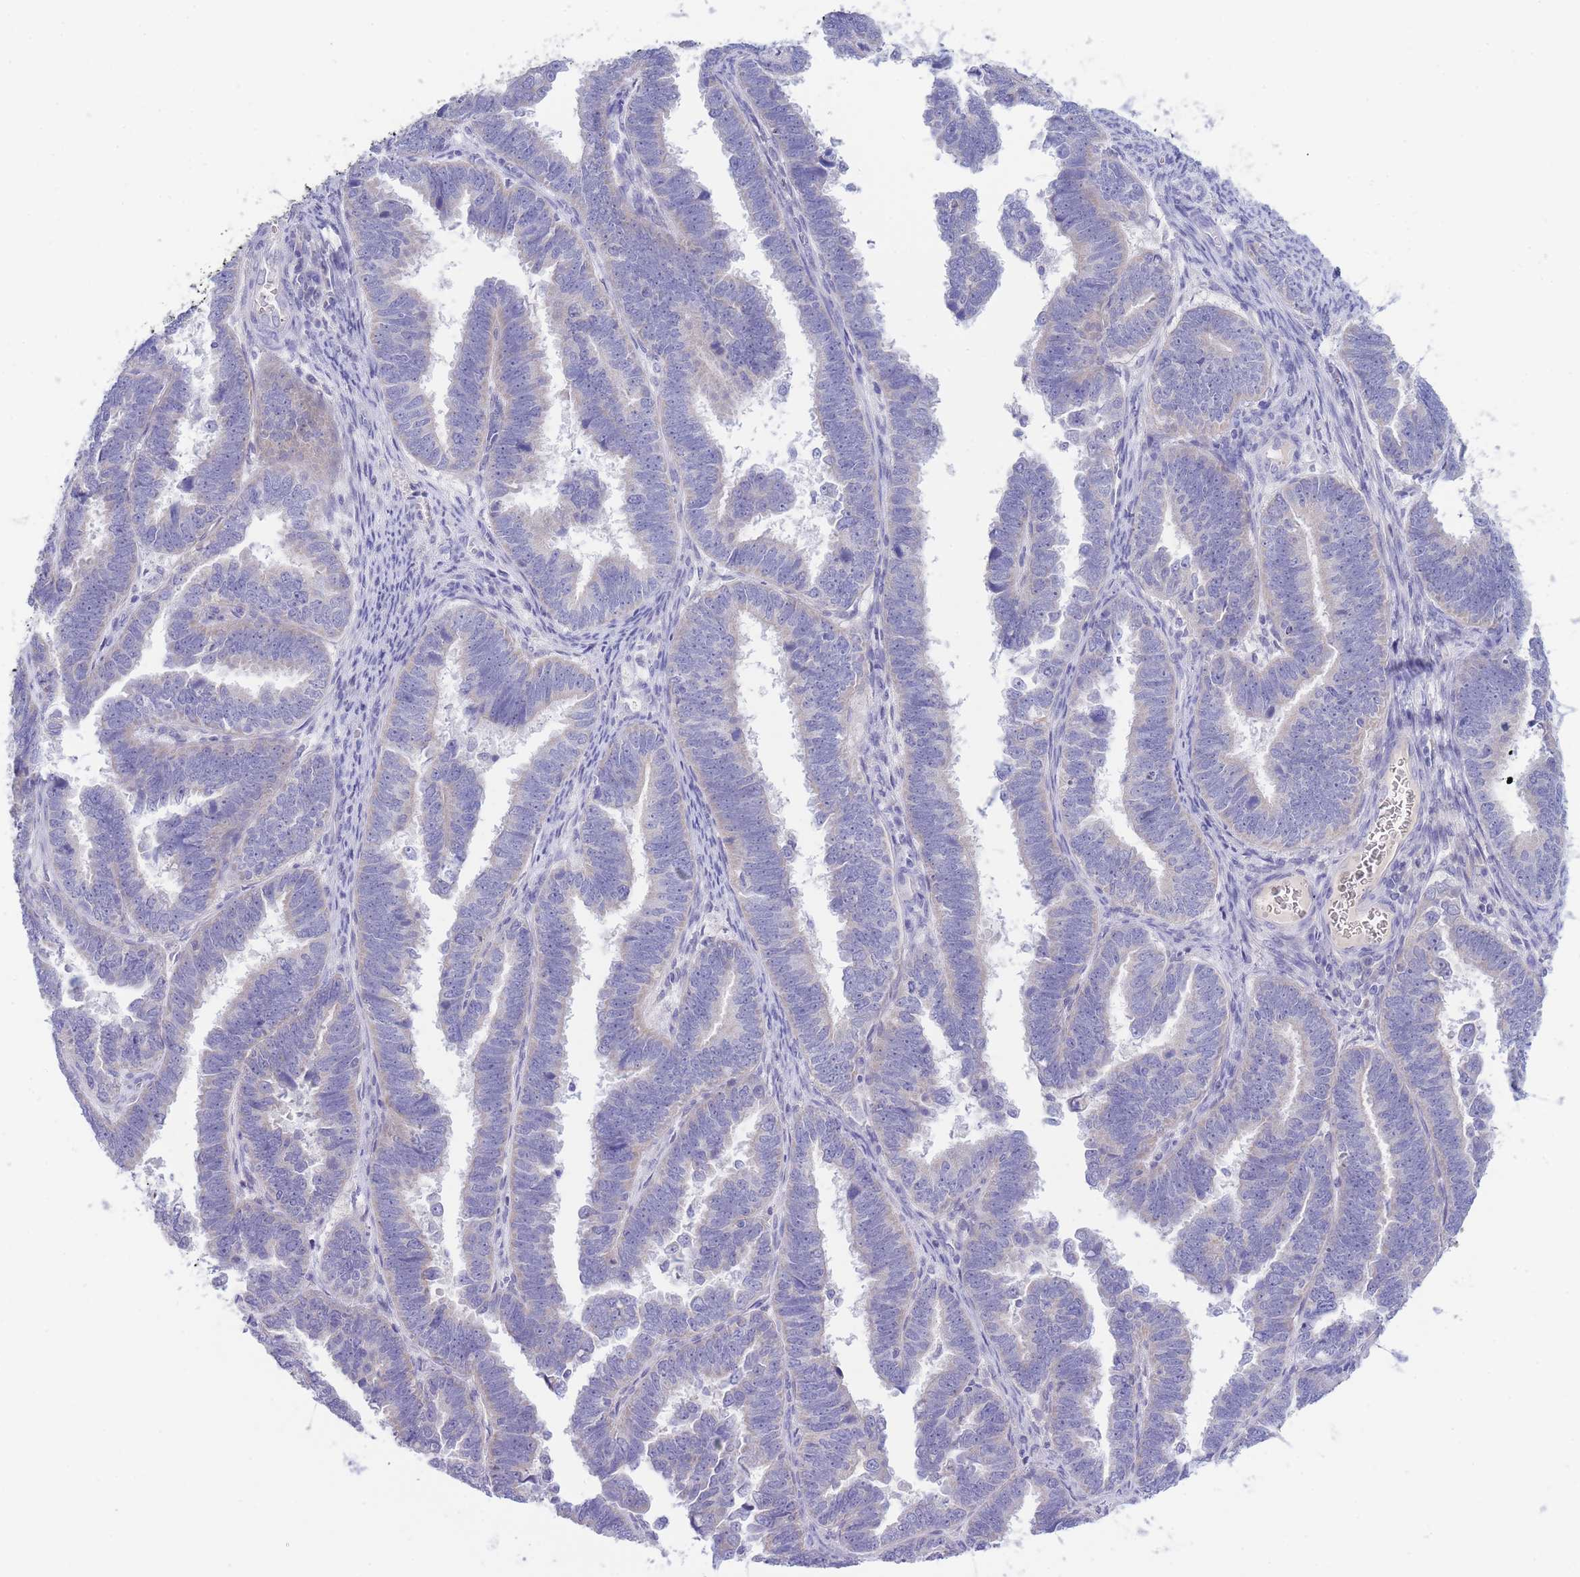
{"staining": {"intensity": "negative", "quantity": "none", "location": "none"}, "tissue": "endometrial cancer", "cell_type": "Tumor cells", "image_type": "cancer", "snomed": [{"axis": "morphology", "description": "Adenocarcinoma, NOS"}, {"axis": "topography", "description": "Endometrium"}], "caption": "Immunohistochemistry (IHC) histopathology image of neoplastic tissue: human endometrial adenocarcinoma stained with DAB (3,3'-diaminobenzidine) exhibits no significant protein expression in tumor cells. (IHC, brightfield microscopy, high magnification).", "gene": "PCDHB3", "patient": {"sex": "female", "age": 75}}